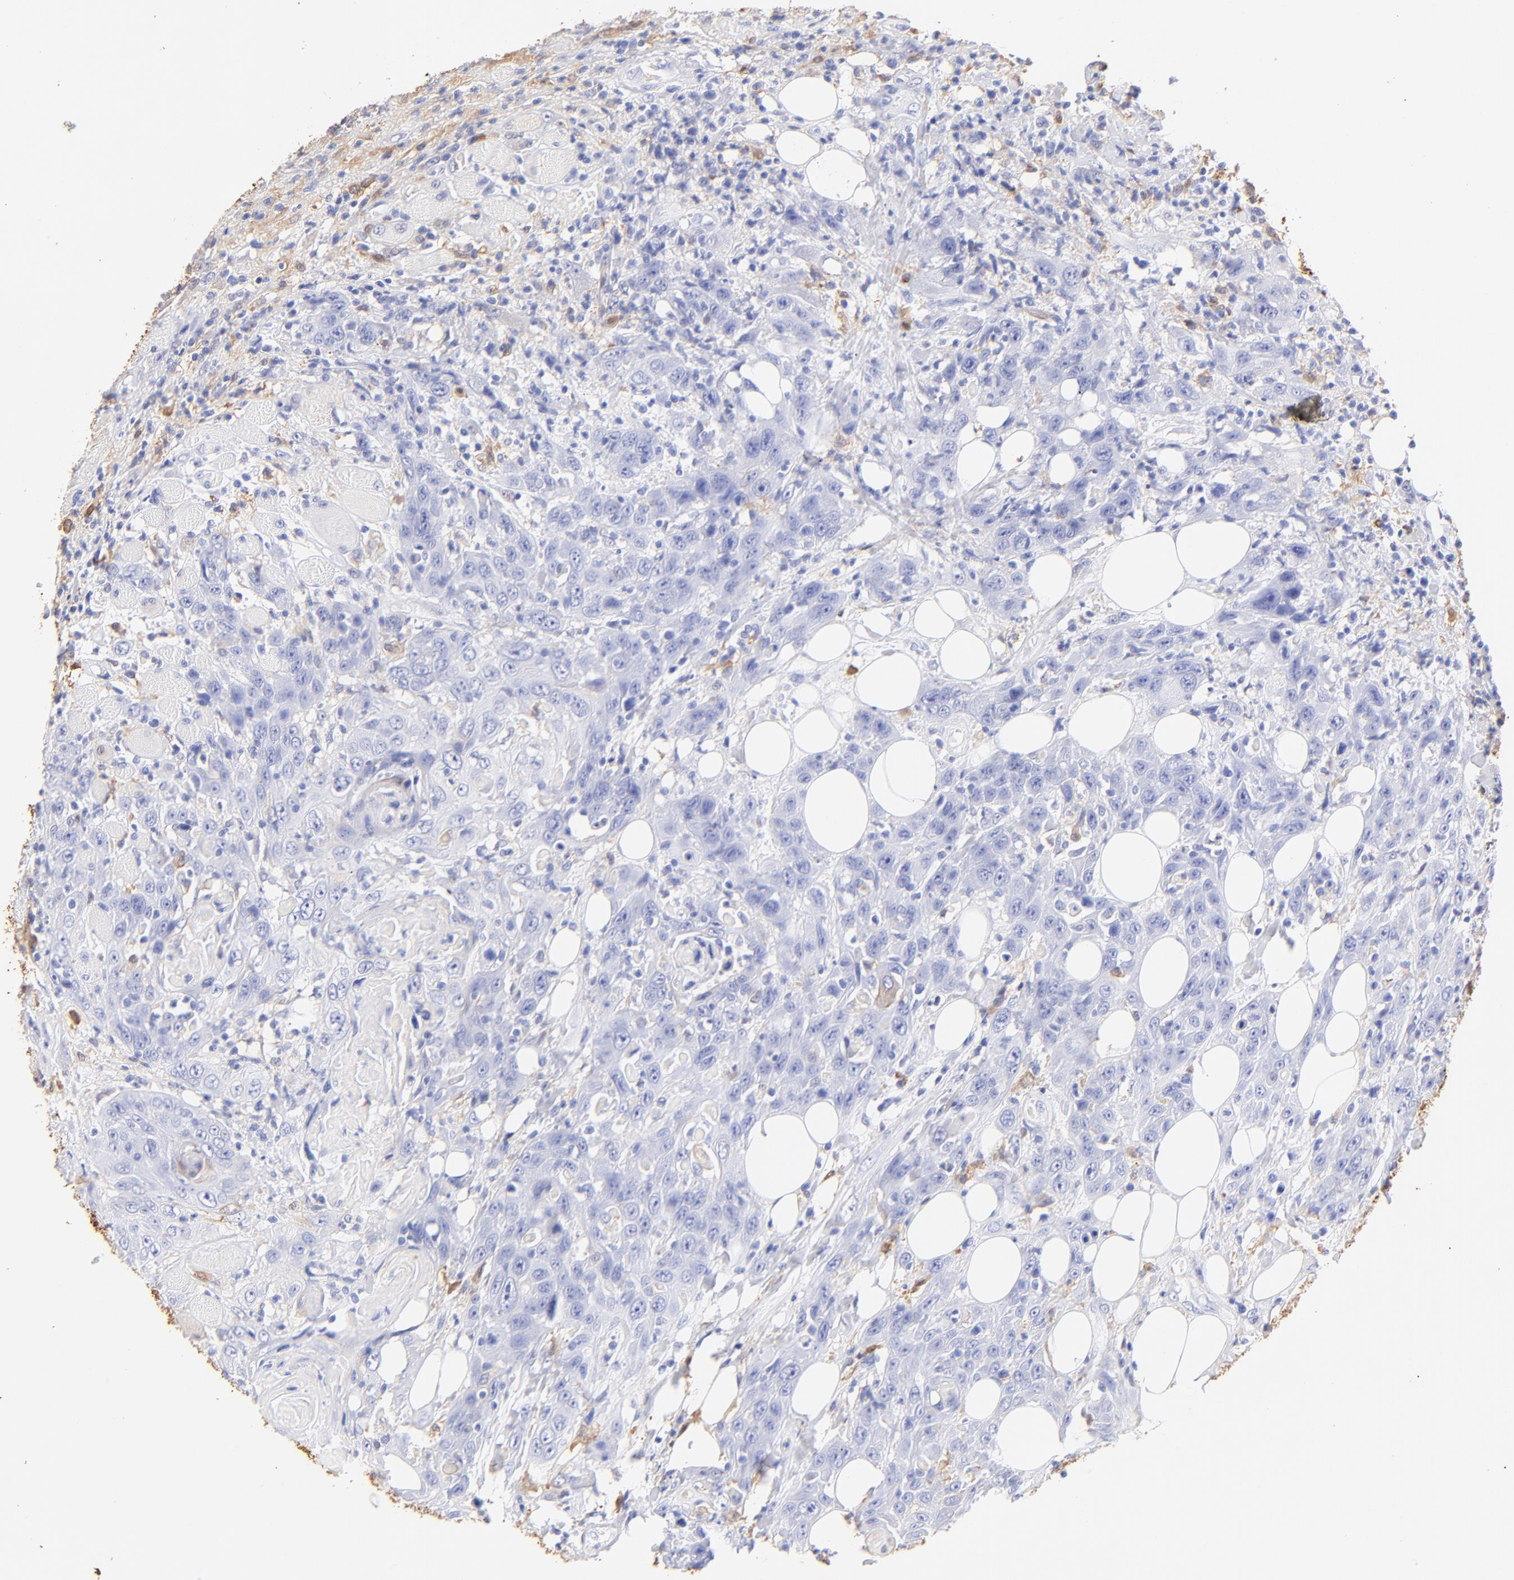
{"staining": {"intensity": "negative", "quantity": "none", "location": "none"}, "tissue": "head and neck cancer", "cell_type": "Tumor cells", "image_type": "cancer", "snomed": [{"axis": "morphology", "description": "Squamous cell carcinoma, NOS"}, {"axis": "topography", "description": "Head-Neck"}], "caption": "Head and neck squamous cell carcinoma was stained to show a protein in brown. There is no significant staining in tumor cells. (DAB IHC visualized using brightfield microscopy, high magnification).", "gene": "ALDH1A1", "patient": {"sex": "female", "age": 84}}